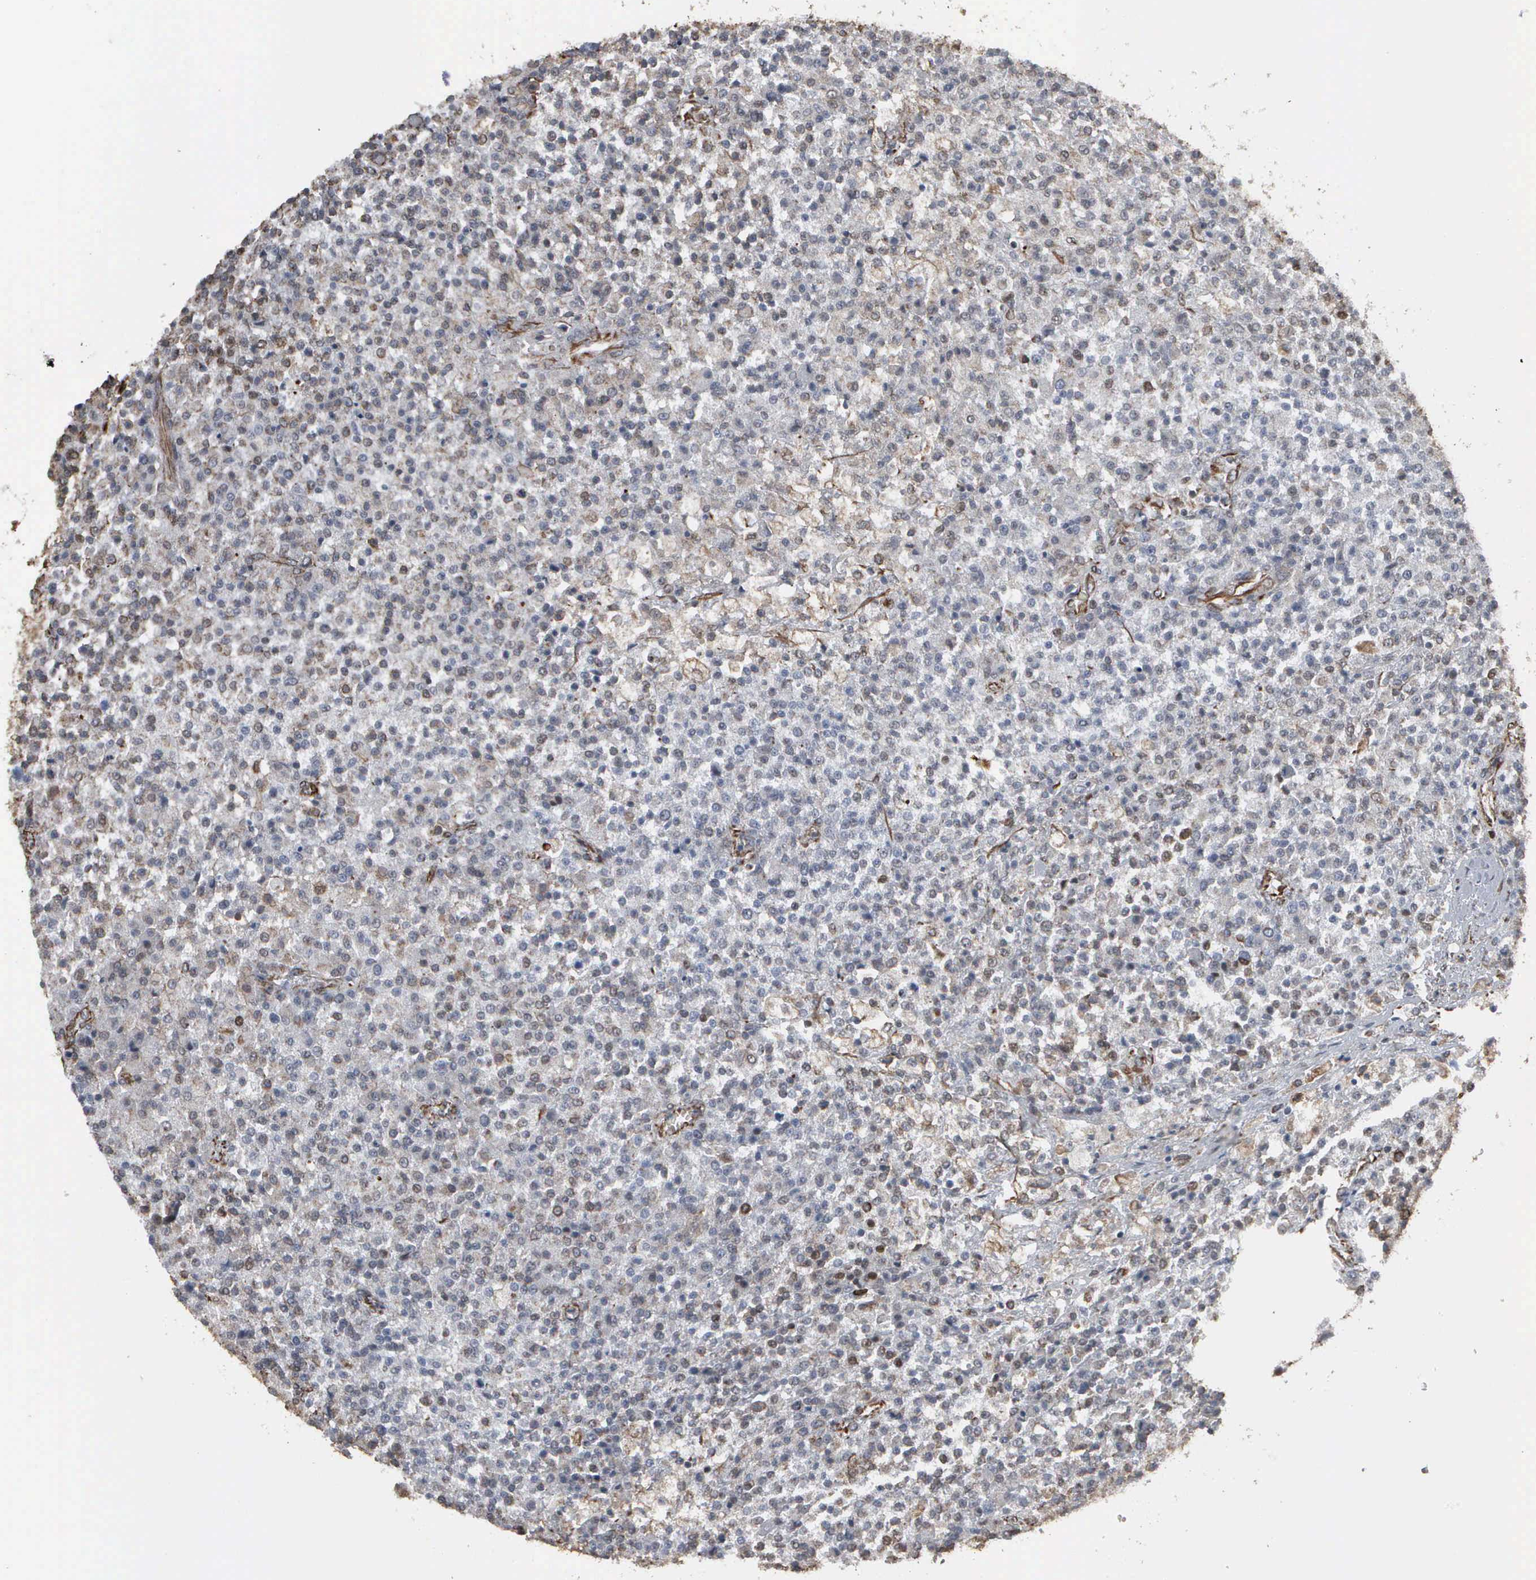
{"staining": {"intensity": "weak", "quantity": "<25%", "location": "nuclear"}, "tissue": "testis cancer", "cell_type": "Tumor cells", "image_type": "cancer", "snomed": [{"axis": "morphology", "description": "Seminoma, NOS"}, {"axis": "topography", "description": "Testis"}], "caption": "Human seminoma (testis) stained for a protein using IHC demonstrates no staining in tumor cells.", "gene": "CCNE1", "patient": {"sex": "male", "age": 59}}